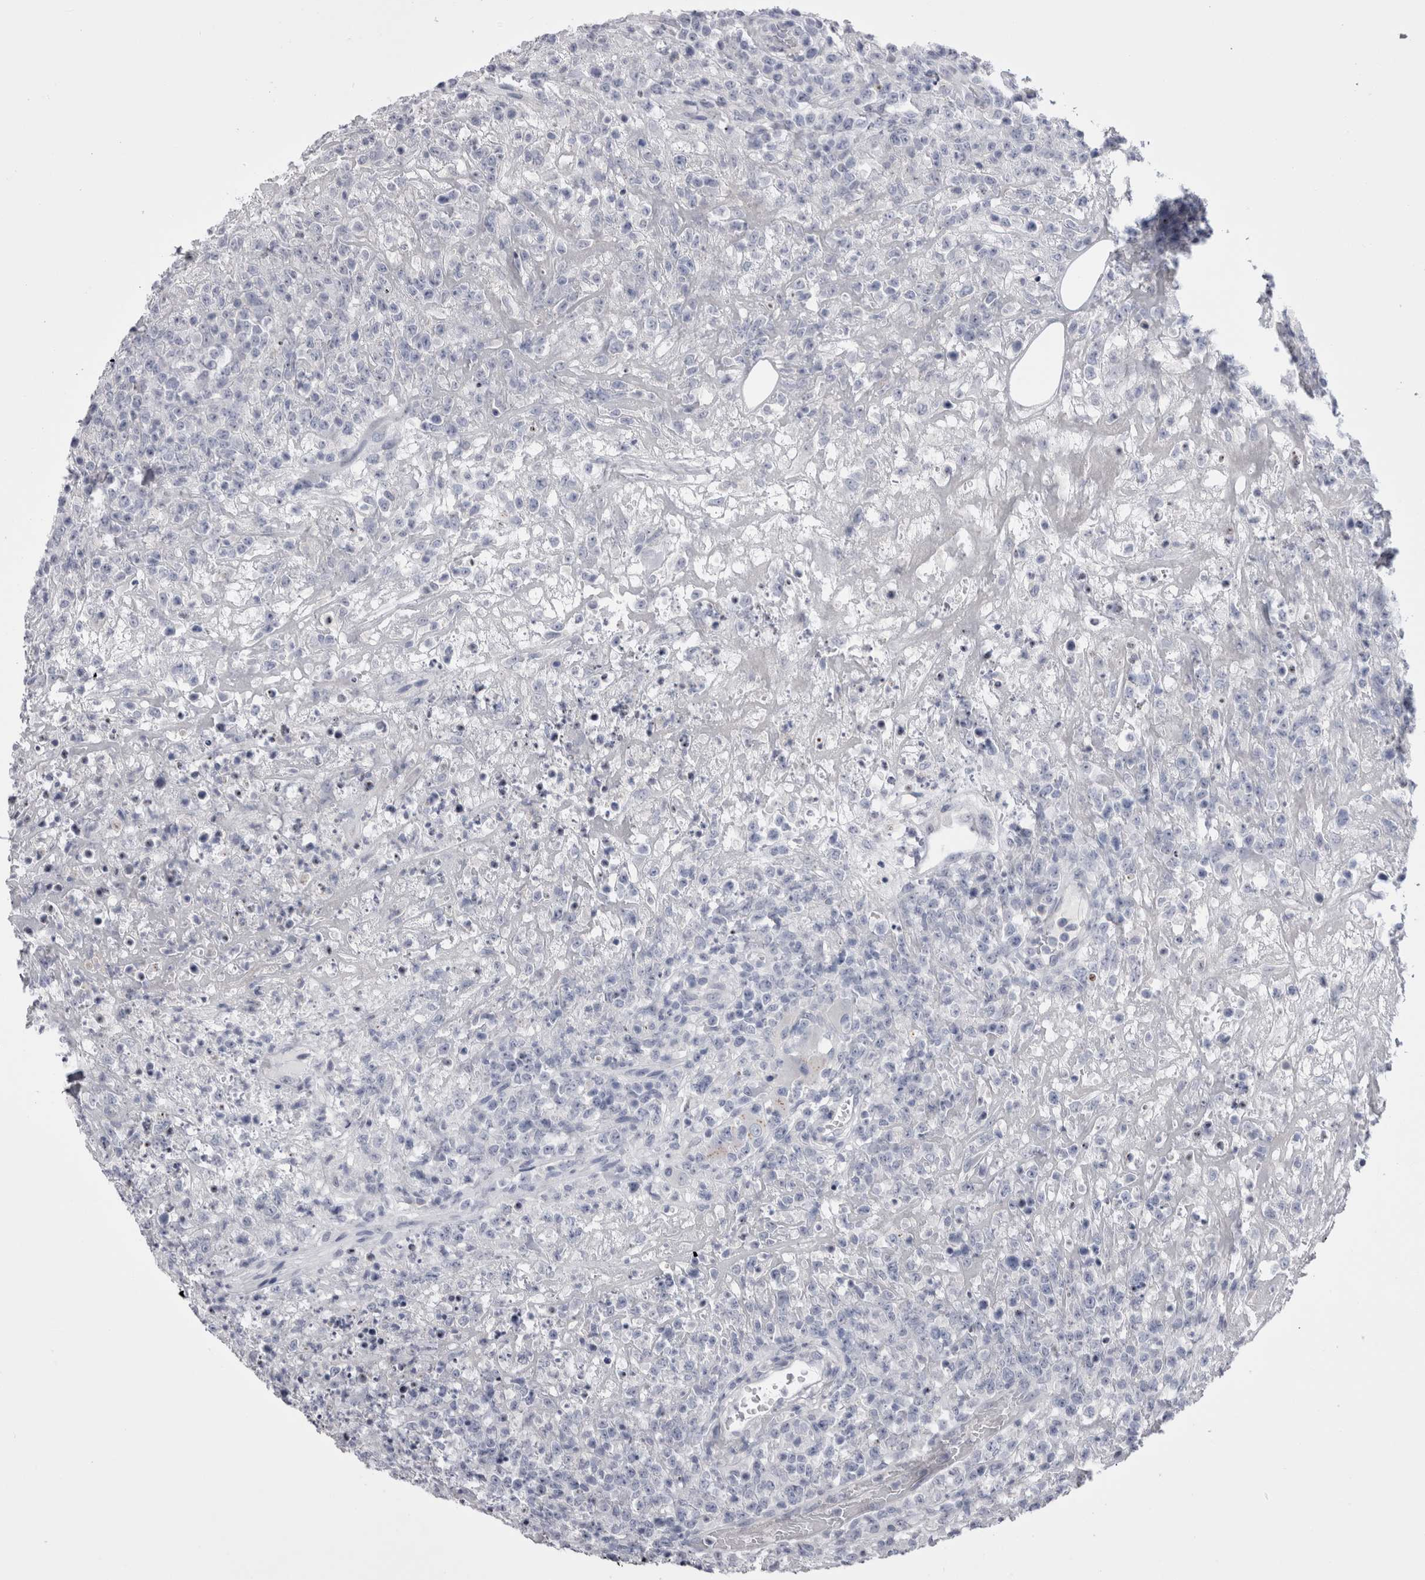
{"staining": {"intensity": "negative", "quantity": "none", "location": "none"}, "tissue": "lymphoma", "cell_type": "Tumor cells", "image_type": "cancer", "snomed": [{"axis": "morphology", "description": "Malignant lymphoma, non-Hodgkin's type, High grade"}, {"axis": "topography", "description": "Colon"}], "caption": "Malignant lymphoma, non-Hodgkin's type (high-grade) stained for a protein using immunohistochemistry demonstrates no expression tumor cells.", "gene": "PWP2", "patient": {"sex": "female", "age": 53}}